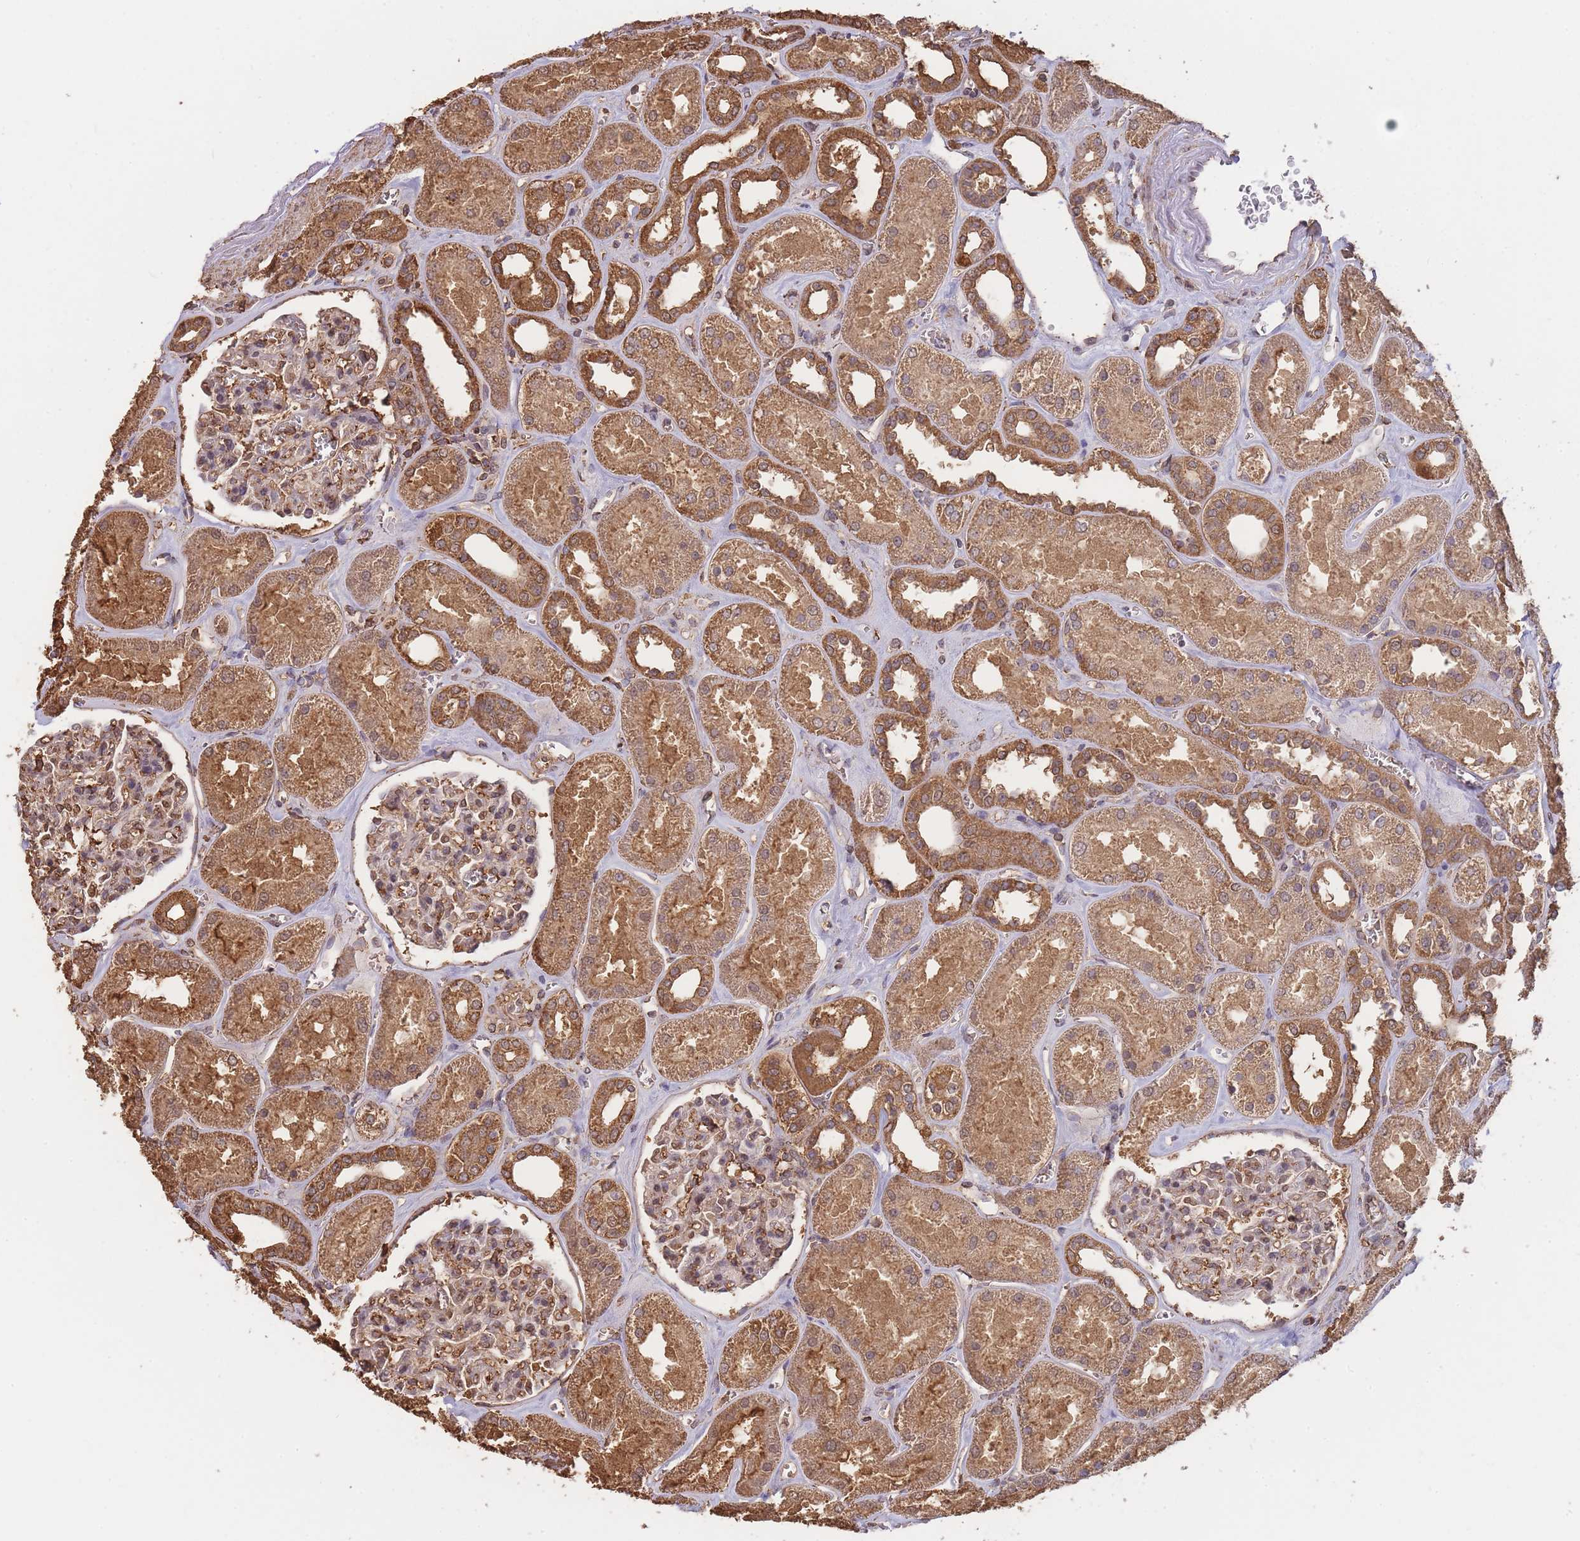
{"staining": {"intensity": "weak", "quantity": "<25%", "location": "cytoplasmic/membranous"}, "tissue": "kidney", "cell_type": "Cells in glomeruli", "image_type": "normal", "snomed": [{"axis": "morphology", "description": "Normal tissue, NOS"}, {"axis": "morphology", "description": "Adenocarcinoma, NOS"}, {"axis": "topography", "description": "Kidney"}], "caption": "High magnification brightfield microscopy of unremarkable kidney stained with DAB (3,3'-diaminobenzidine) (brown) and counterstained with hematoxylin (blue): cells in glomeruli show no significant staining.", "gene": "METRN", "patient": {"sex": "female", "age": 68}}